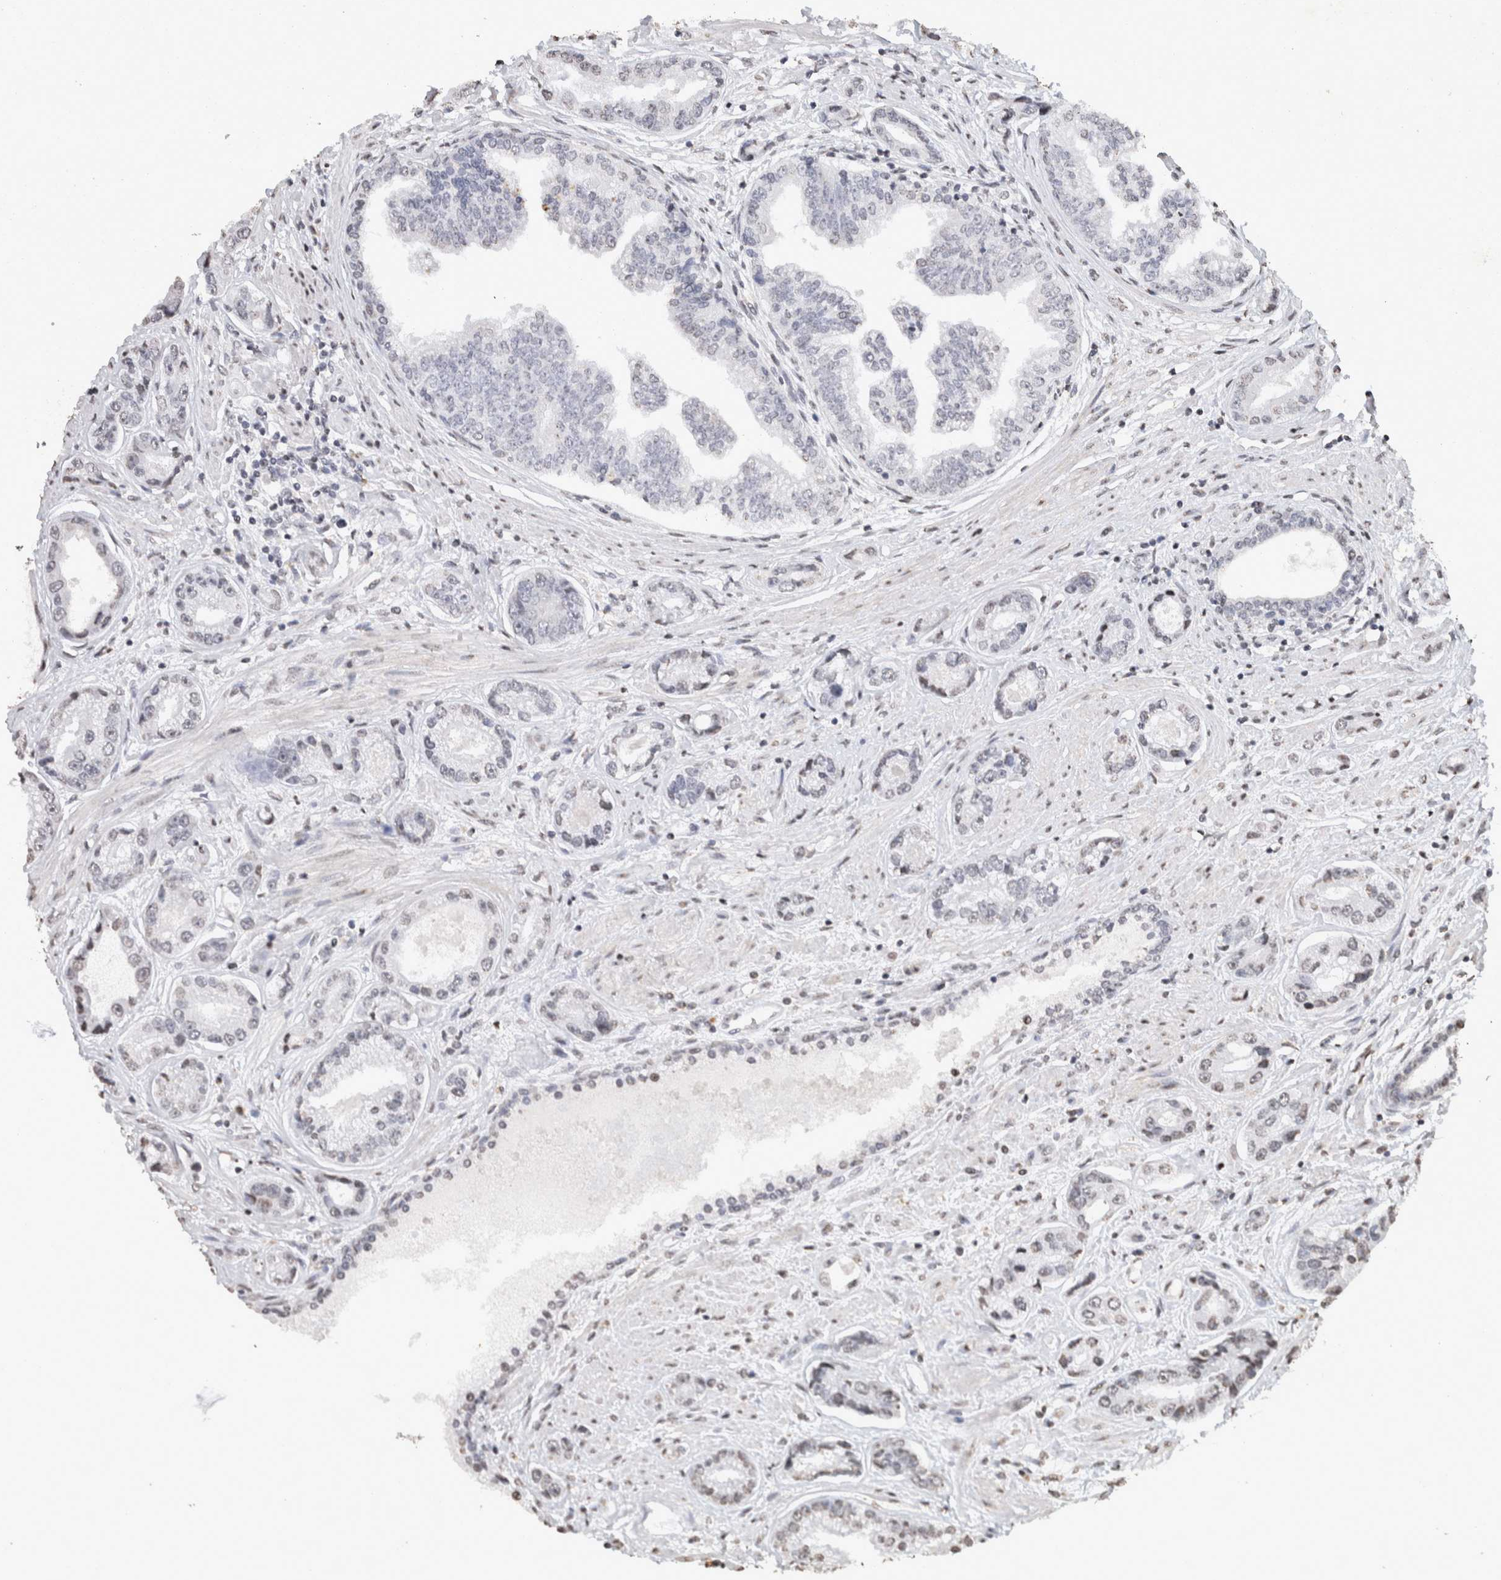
{"staining": {"intensity": "negative", "quantity": "none", "location": "none"}, "tissue": "prostate cancer", "cell_type": "Tumor cells", "image_type": "cancer", "snomed": [{"axis": "morphology", "description": "Adenocarcinoma, High grade"}, {"axis": "topography", "description": "Prostate"}], "caption": "DAB (3,3'-diaminobenzidine) immunohistochemical staining of human prostate cancer displays no significant expression in tumor cells.", "gene": "CNTN1", "patient": {"sex": "male", "age": 61}}